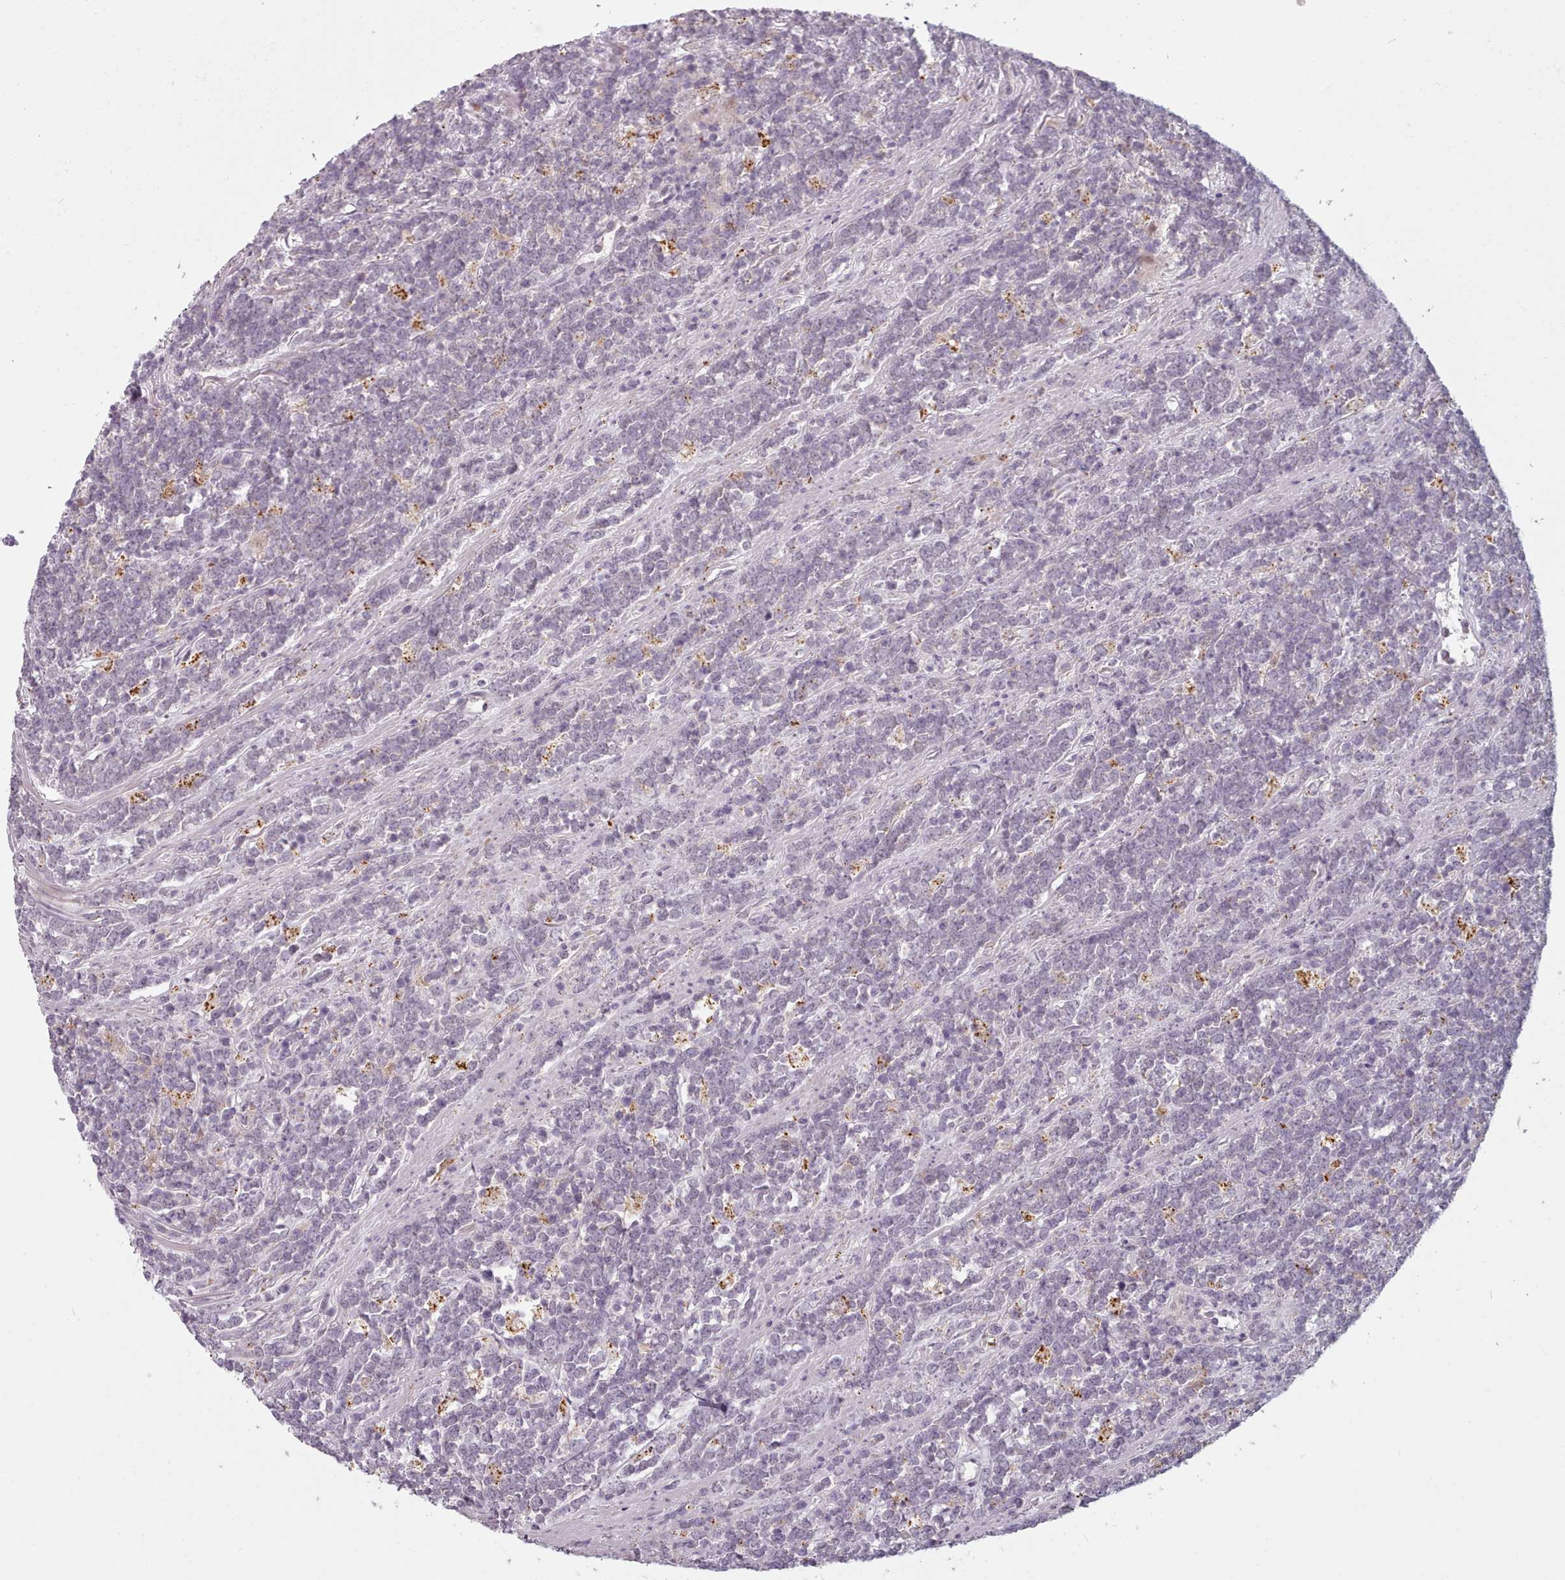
{"staining": {"intensity": "negative", "quantity": "none", "location": "none"}, "tissue": "lymphoma", "cell_type": "Tumor cells", "image_type": "cancer", "snomed": [{"axis": "morphology", "description": "Malignant lymphoma, non-Hodgkin's type, High grade"}, {"axis": "topography", "description": "Small intestine"}, {"axis": "topography", "description": "Colon"}], "caption": "A high-resolution image shows immunohistochemistry staining of lymphoma, which shows no significant staining in tumor cells.", "gene": "PBX4", "patient": {"sex": "male", "age": 8}}